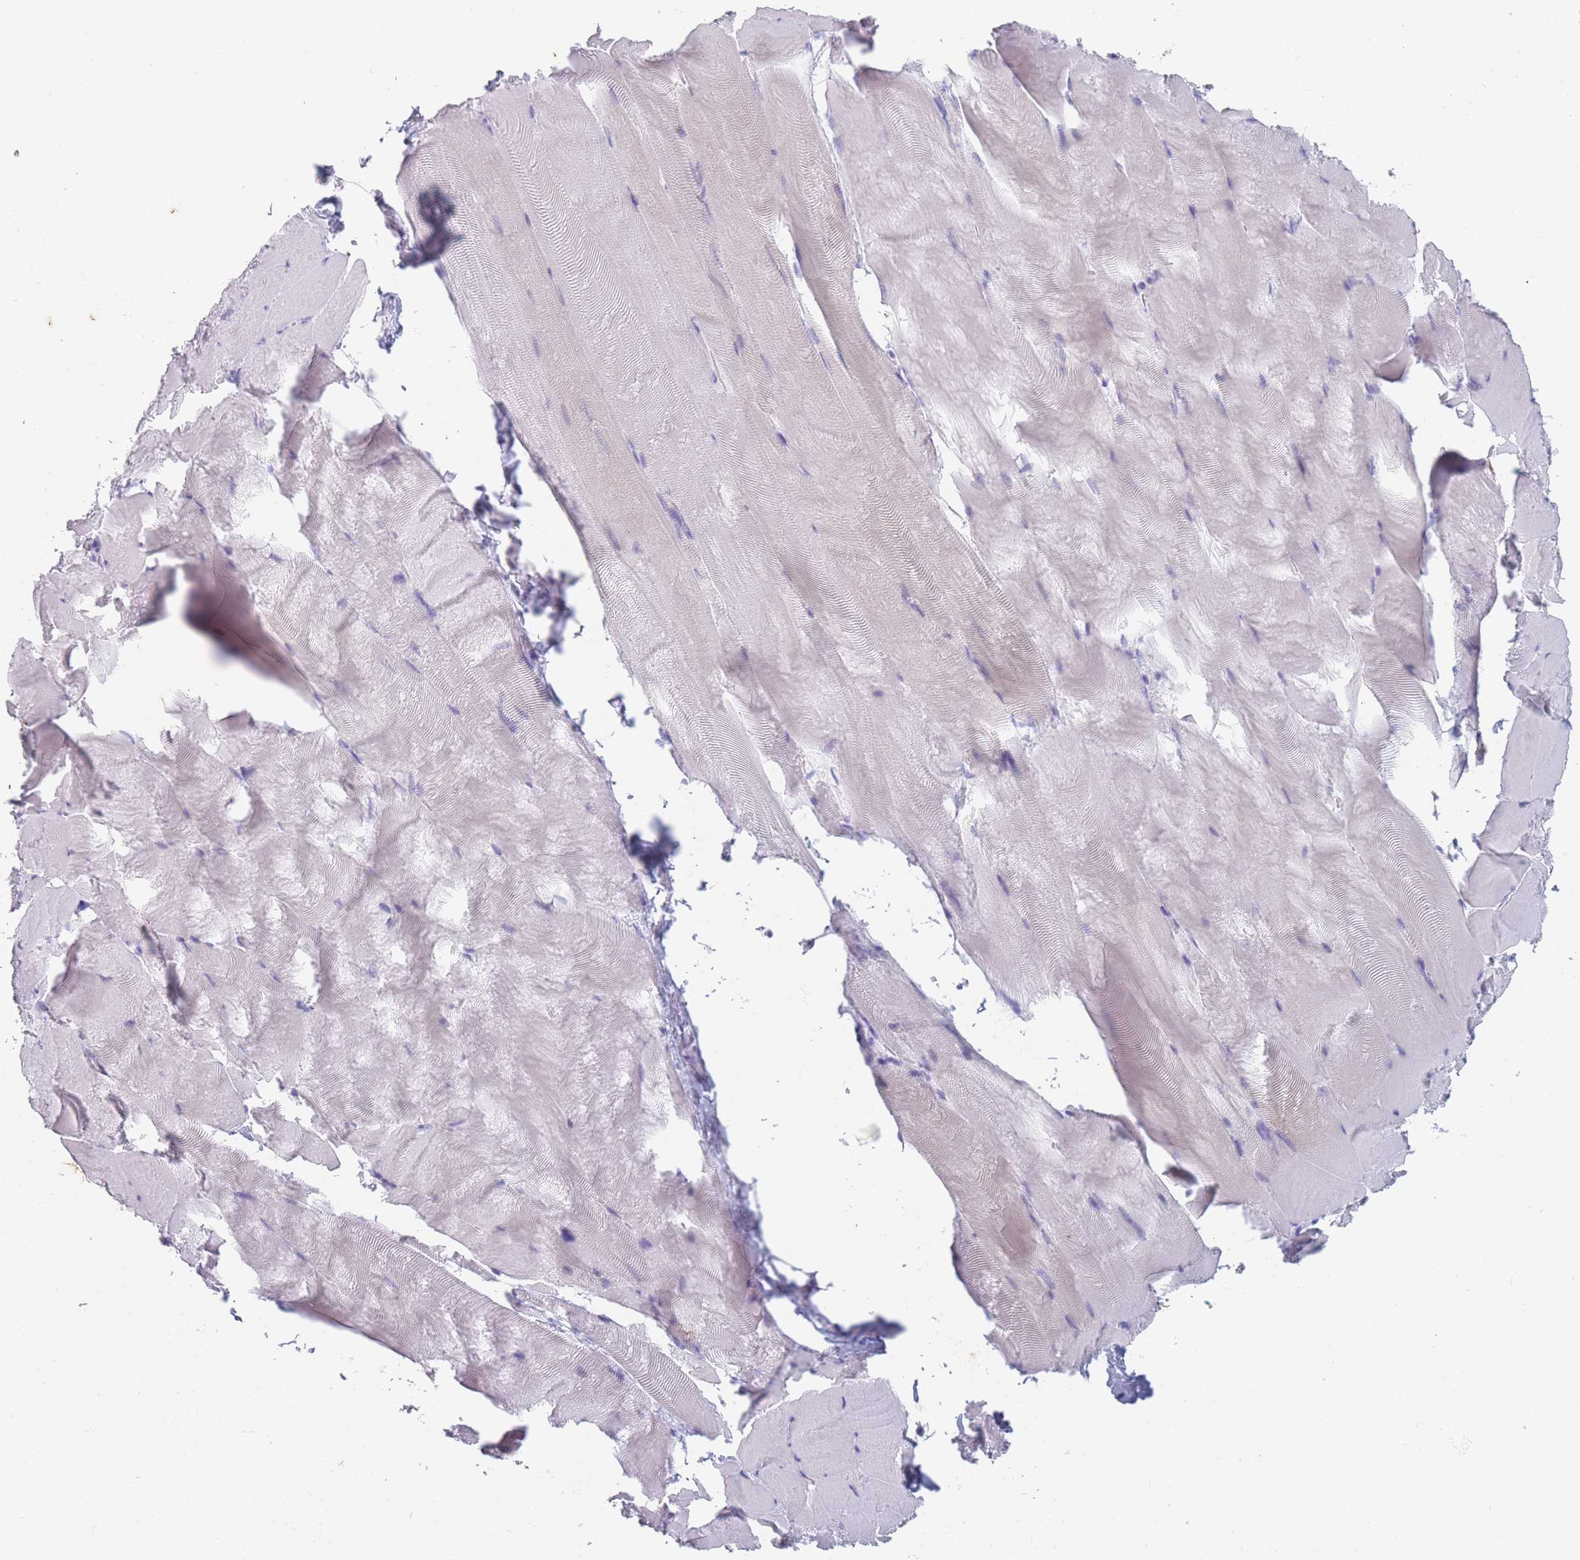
{"staining": {"intensity": "negative", "quantity": "none", "location": "none"}, "tissue": "skeletal muscle", "cell_type": "Myocytes", "image_type": "normal", "snomed": [{"axis": "morphology", "description": "Normal tissue, NOS"}, {"axis": "topography", "description": "Skeletal muscle"}], "caption": "High magnification brightfield microscopy of normal skeletal muscle stained with DAB (brown) and counterstained with hematoxylin (blue): myocytes show no significant expression.", "gene": "TMED10", "patient": {"sex": "female", "age": 64}}